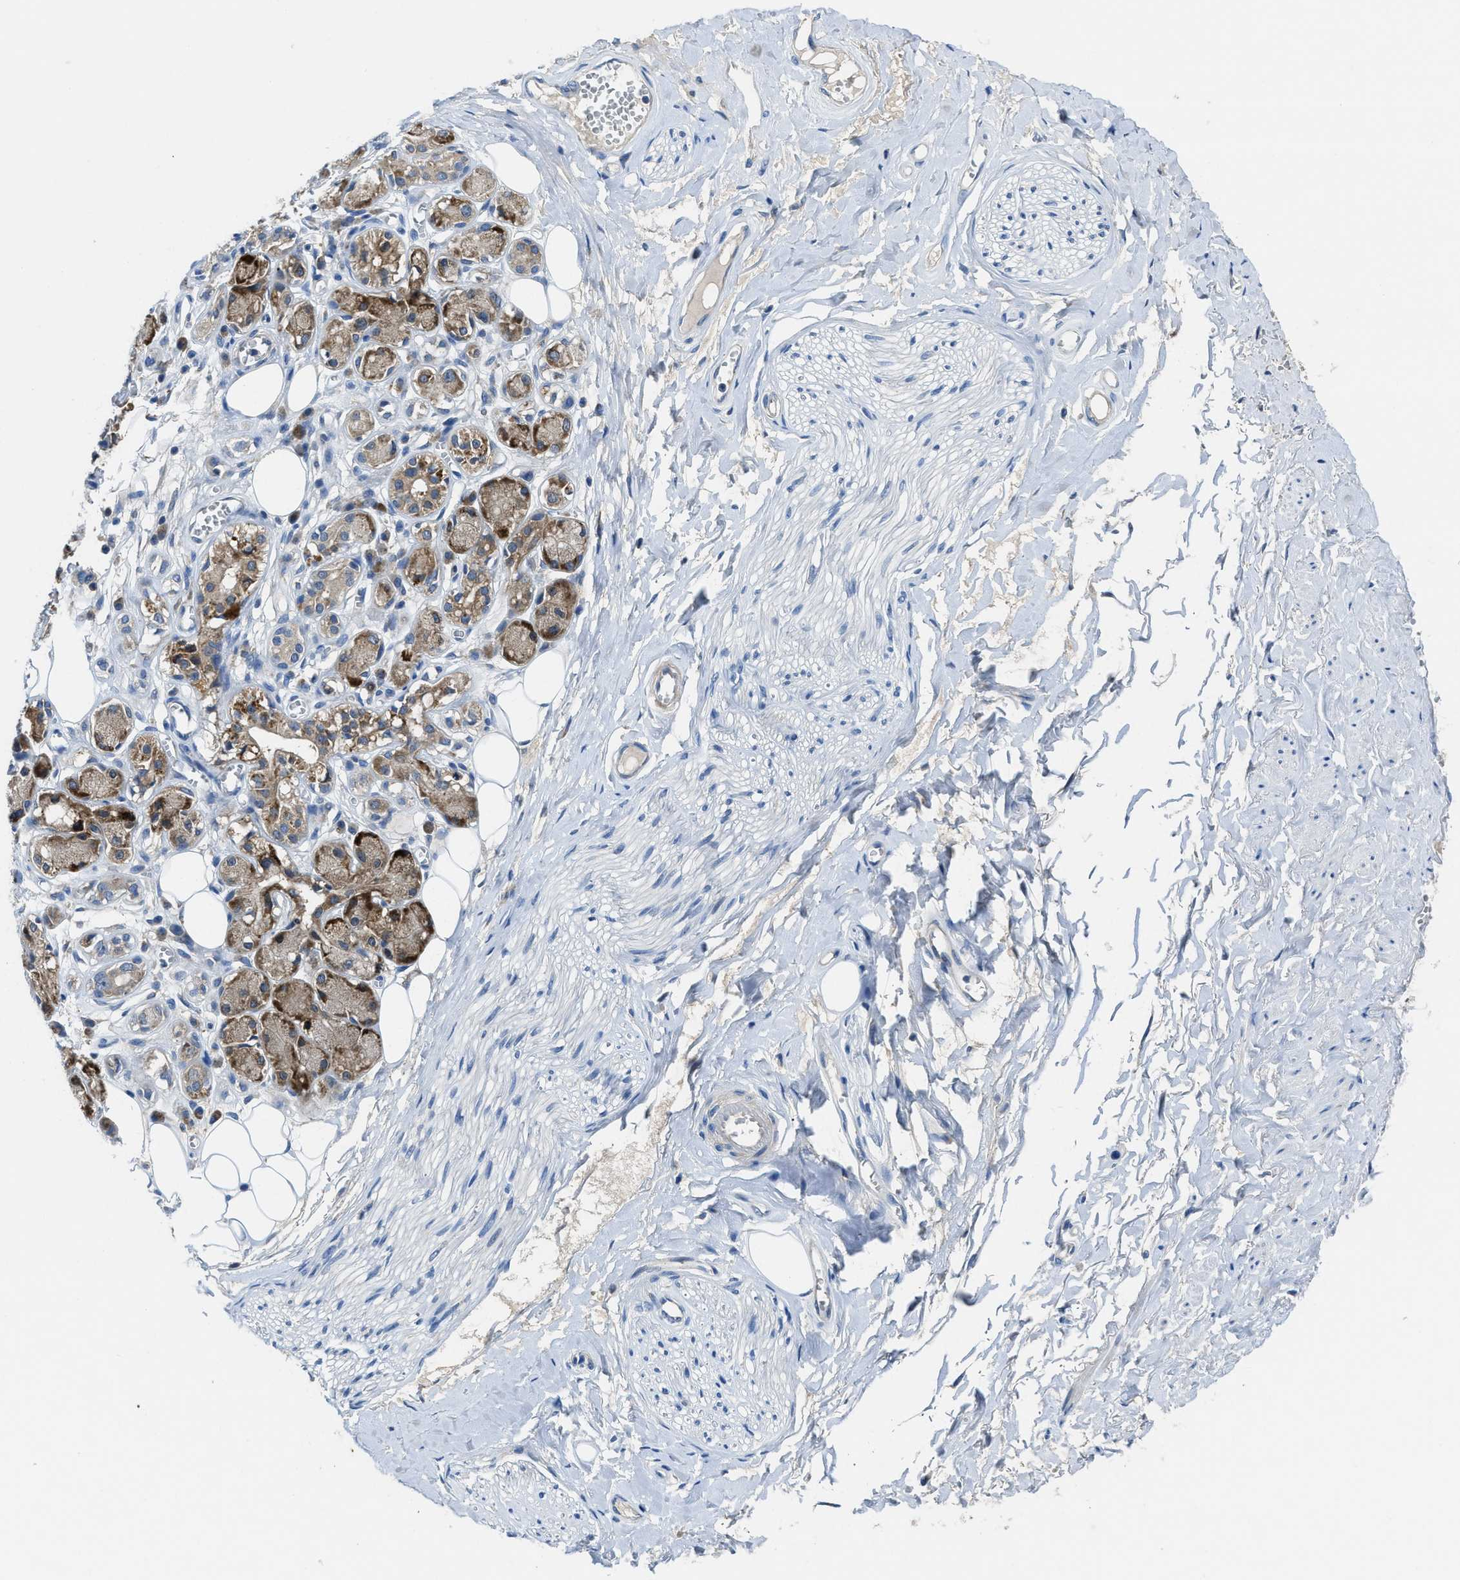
{"staining": {"intensity": "negative", "quantity": "none", "location": "none"}, "tissue": "adipose tissue", "cell_type": "Adipocytes", "image_type": "normal", "snomed": [{"axis": "morphology", "description": "Normal tissue, NOS"}, {"axis": "morphology", "description": "Inflammation, NOS"}, {"axis": "topography", "description": "Salivary gland"}, {"axis": "topography", "description": "Peripheral nerve tissue"}], "caption": "IHC micrograph of normal adipose tissue stained for a protein (brown), which demonstrates no staining in adipocytes. (Brightfield microscopy of DAB (3,3'-diaminobenzidine) immunohistochemistry at high magnification).", "gene": "MAP3K20", "patient": {"sex": "female", "age": 75}}